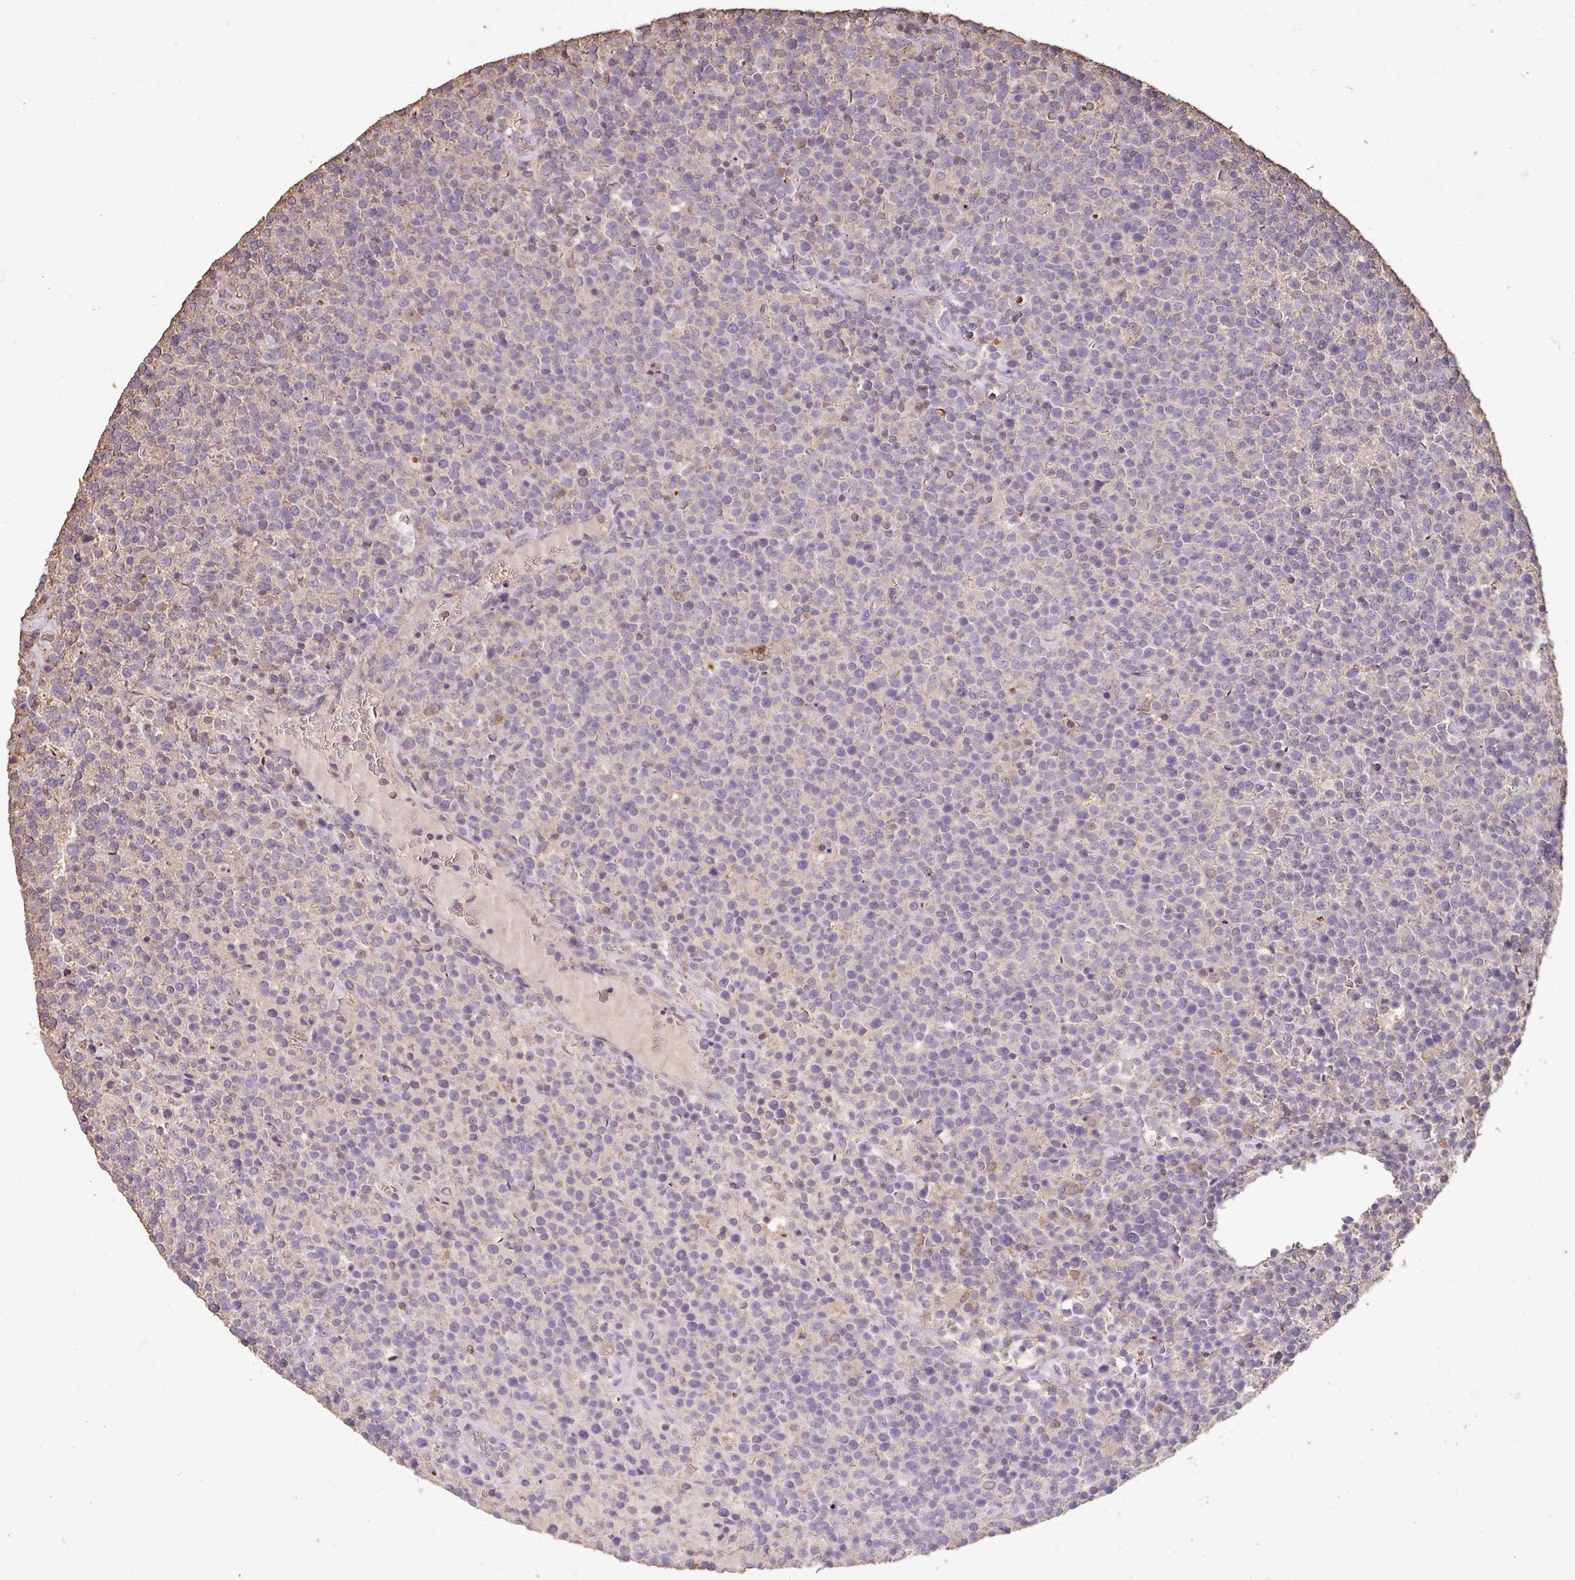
{"staining": {"intensity": "negative", "quantity": "none", "location": "none"}, "tissue": "lymphoma", "cell_type": "Tumor cells", "image_type": "cancer", "snomed": [{"axis": "morphology", "description": "Malignant lymphoma, non-Hodgkin's type, High grade"}, {"axis": "topography", "description": "Lymph node"}], "caption": "The IHC histopathology image has no significant expression in tumor cells of lymphoma tissue.", "gene": "CAMK2B", "patient": {"sex": "male", "age": 61}}